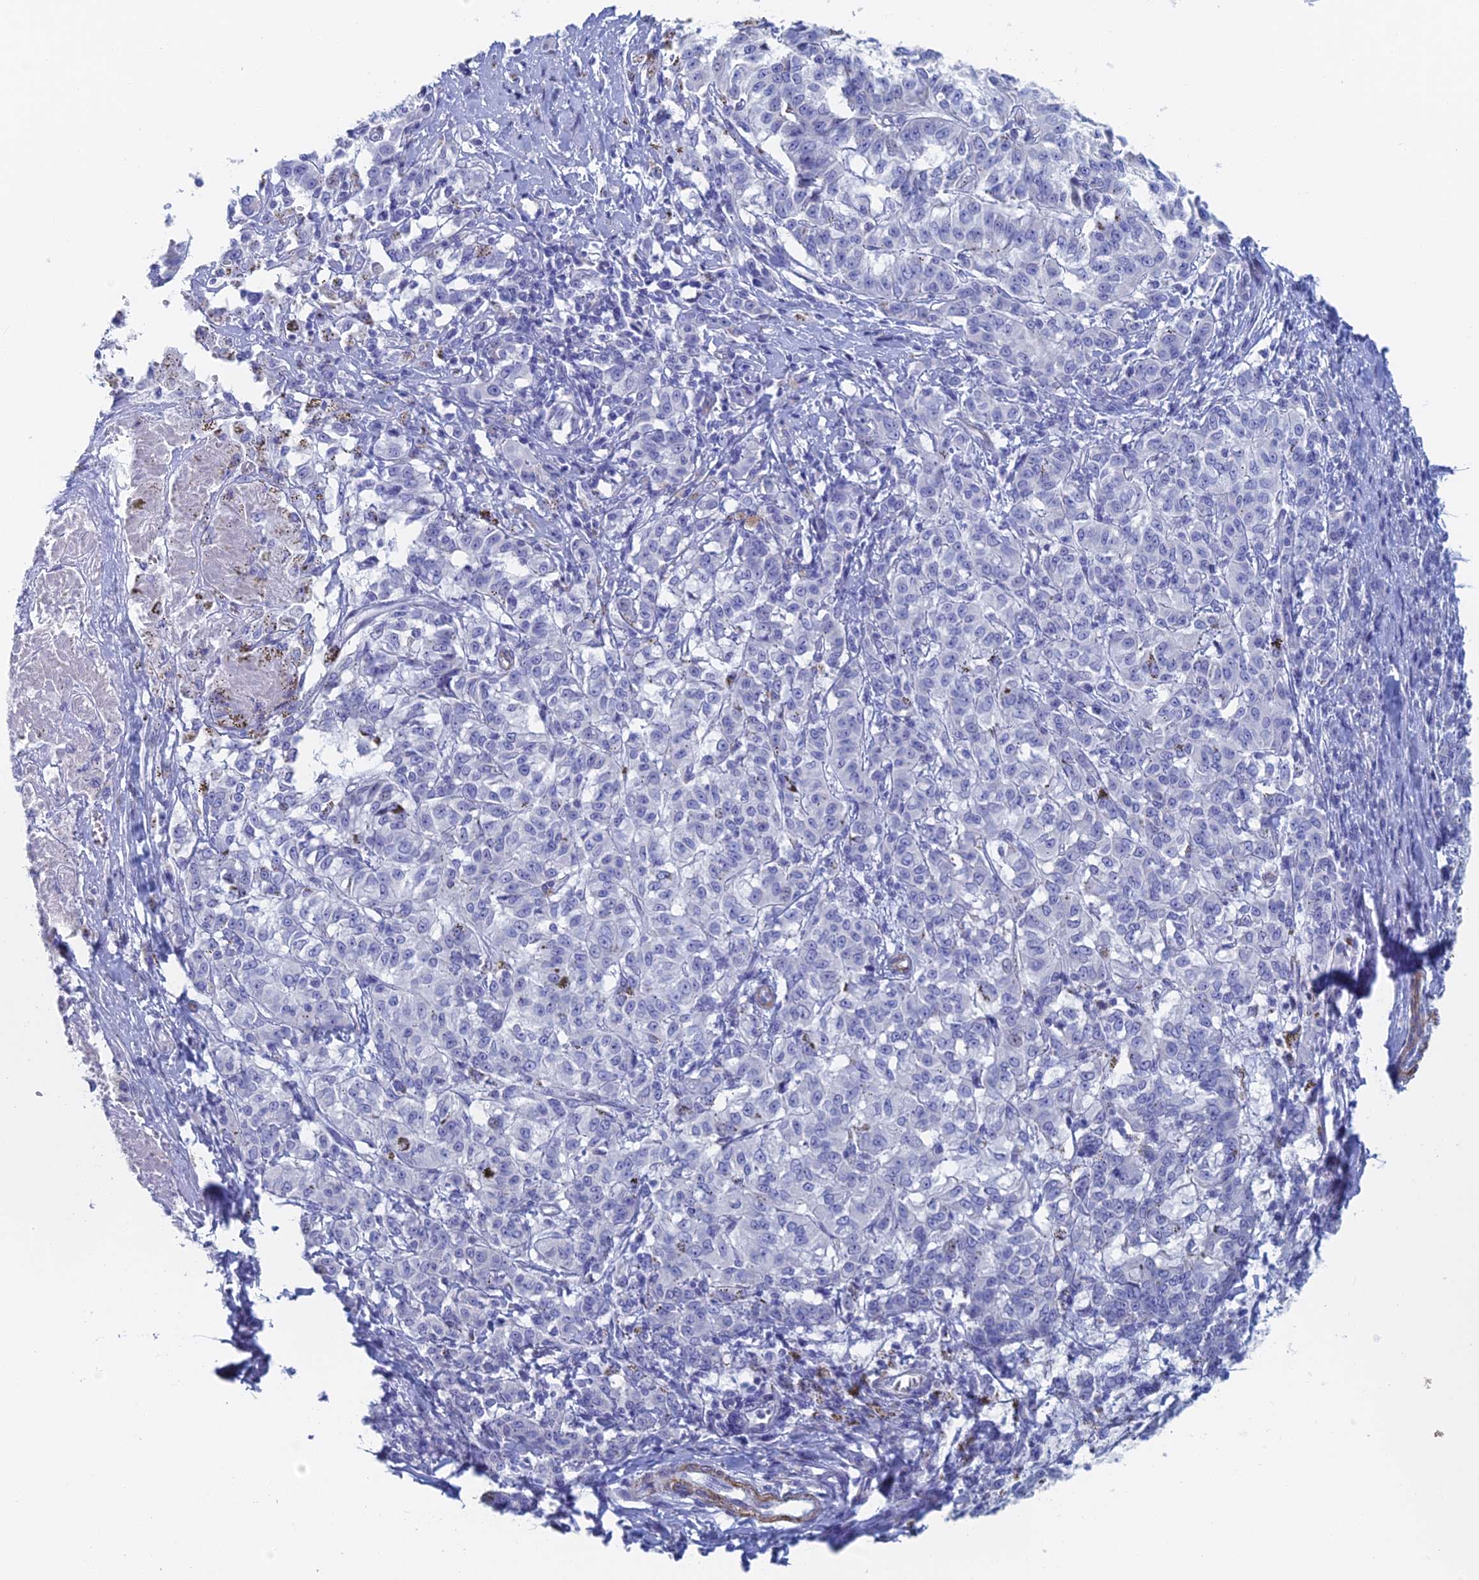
{"staining": {"intensity": "negative", "quantity": "none", "location": "none"}, "tissue": "melanoma", "cell_type": "Tumor cells", "image_type": "cancer", "snomed": [{"axis": "morphology", "description": "Malignant melanoma, NOS"}, {"axis": "topography", "description": "Skin"}], "caption": "Tumor cells are negative for protein expression in human malignant melanoma.", "gene": "KCNK18", "patient": {"sex": "female", "age": 72}}